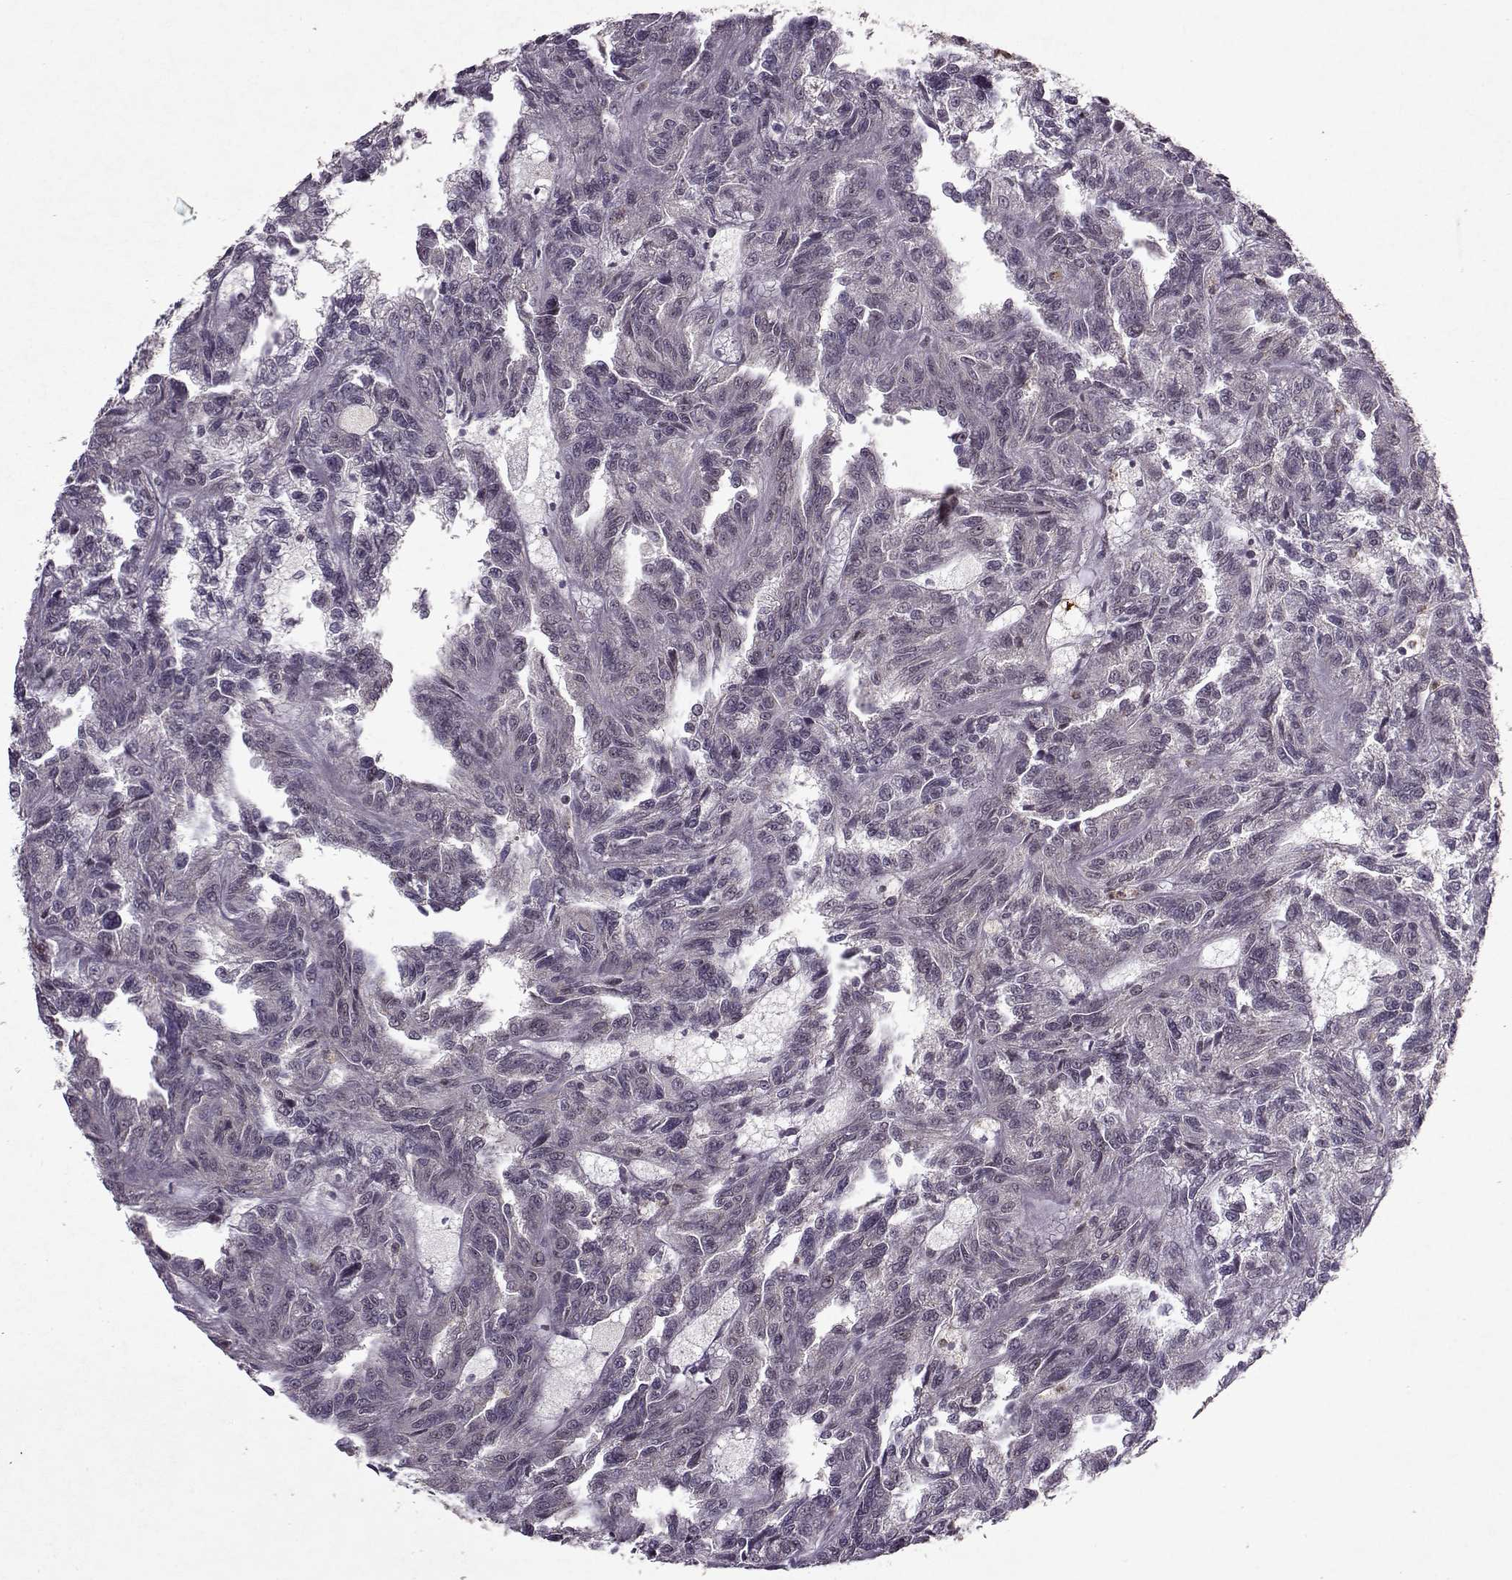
{"staining": {"intensity": "negative", "quantity": "none", "location": "none"}, "tissue": "renal cancer", "cell_type": "Tumor cells", "image_type": "cancer", "snomed": [{"axis": "morphology", "description": "Adenocarcinoma, NOS"}, {"axis": "topography", "description": "Kidney"}], "caption": "Immunohistochemistry (IHC) micrograph of neoplastic tissue: human renal cancer (adenocarcinoma) stained with DAB exhibits no significant protein expression in tumor cells.", "gene": "PSMA7", "patient": {"sex": "male", "age": 79}}